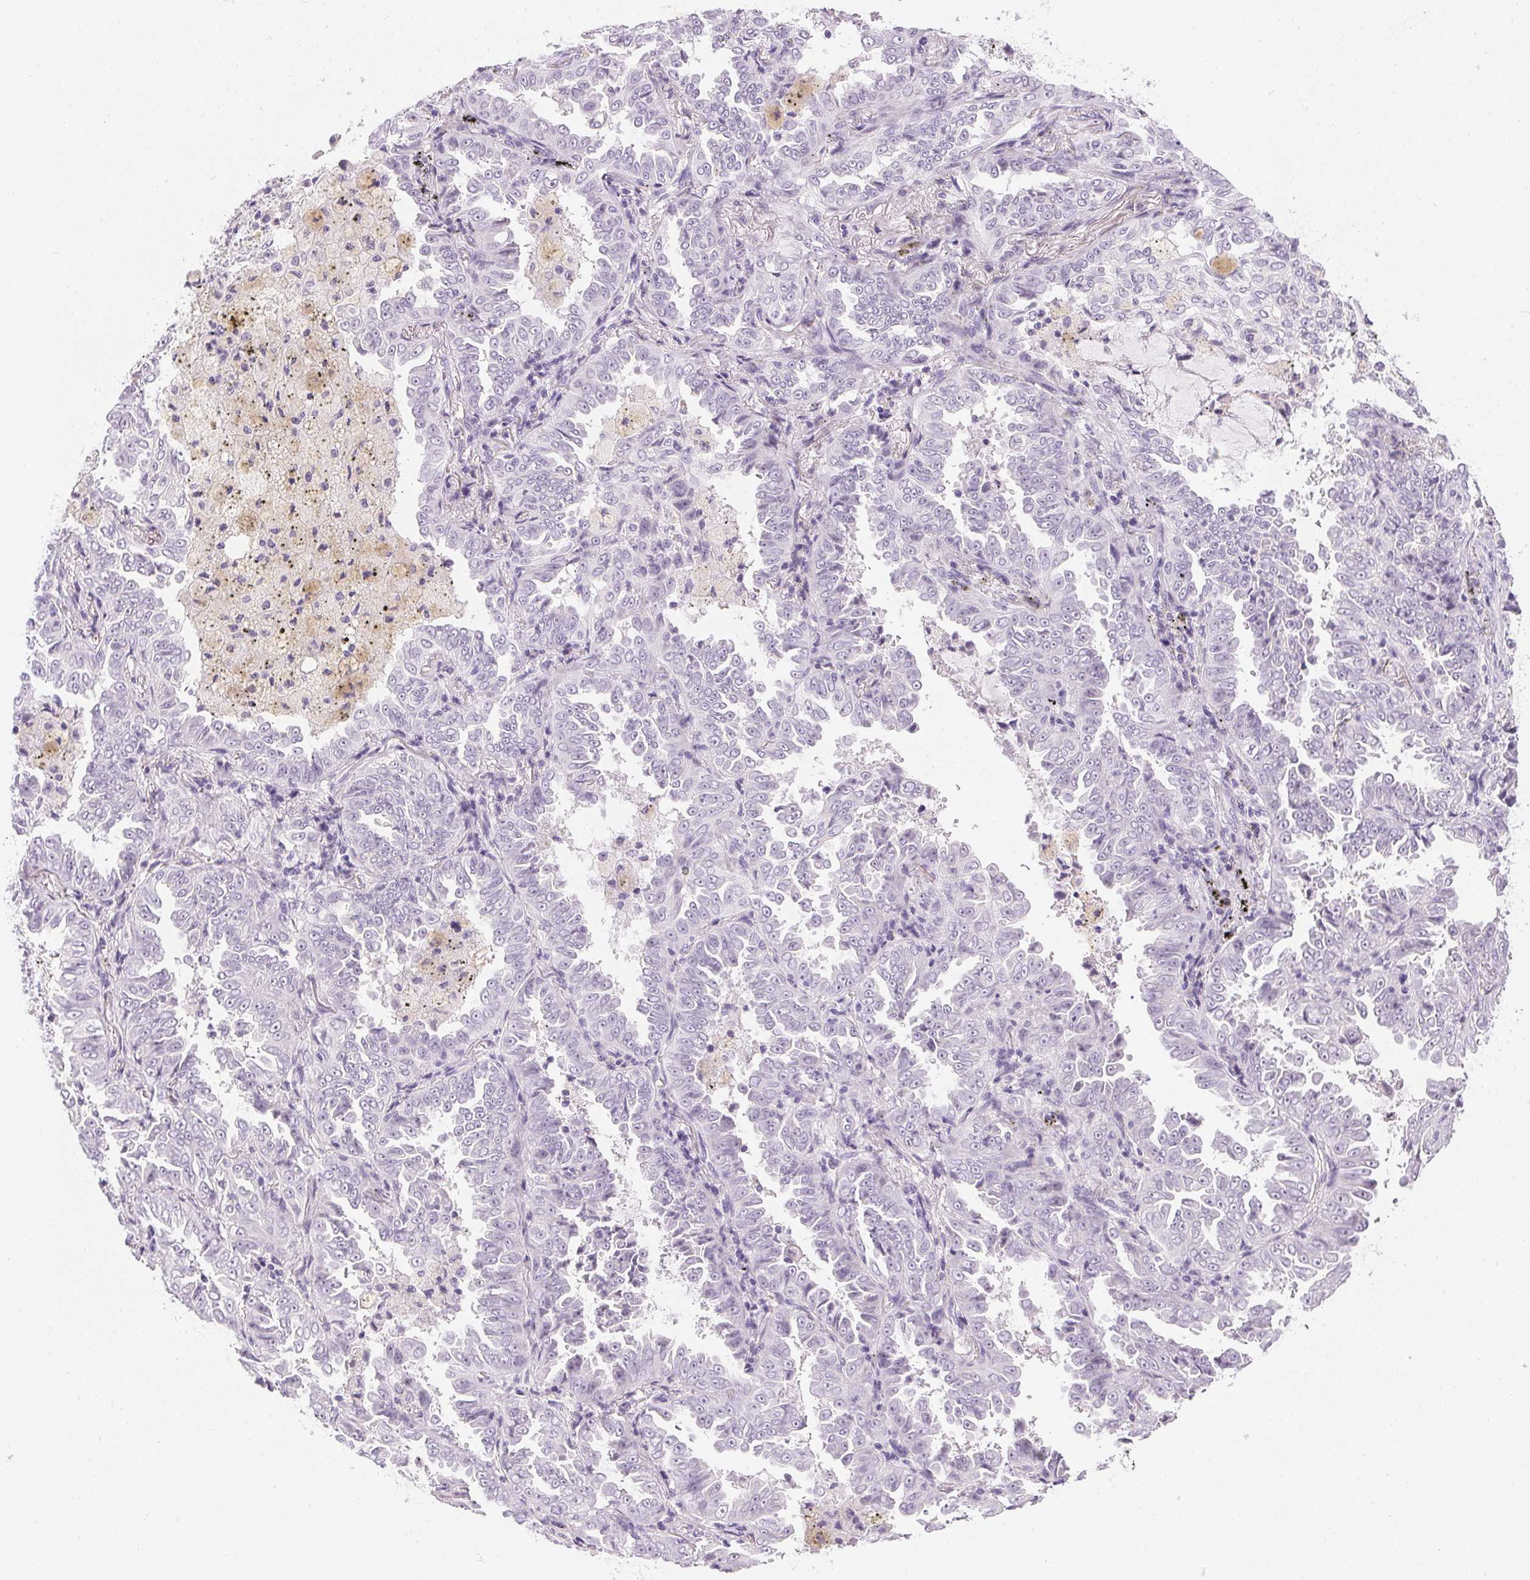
{"staining": {"intensity": "negative", "quantity": "none", "location": "none"}, "tissue": "lung cancer", "cell_type": "Tumor cells", "image_type": "cancer", "snomed": [{"axis": "morphology", "description": "Adenocarcinoma, NOS"}, {"axis": "topography", "description": "Lung"}], "caption": "Human lung cancer (adenocarcinoma) stained for a protein using IHC exhibits no staining in tumor cells.", "gene": "PPY", "patient": {"sex": "female", "age": 52}}